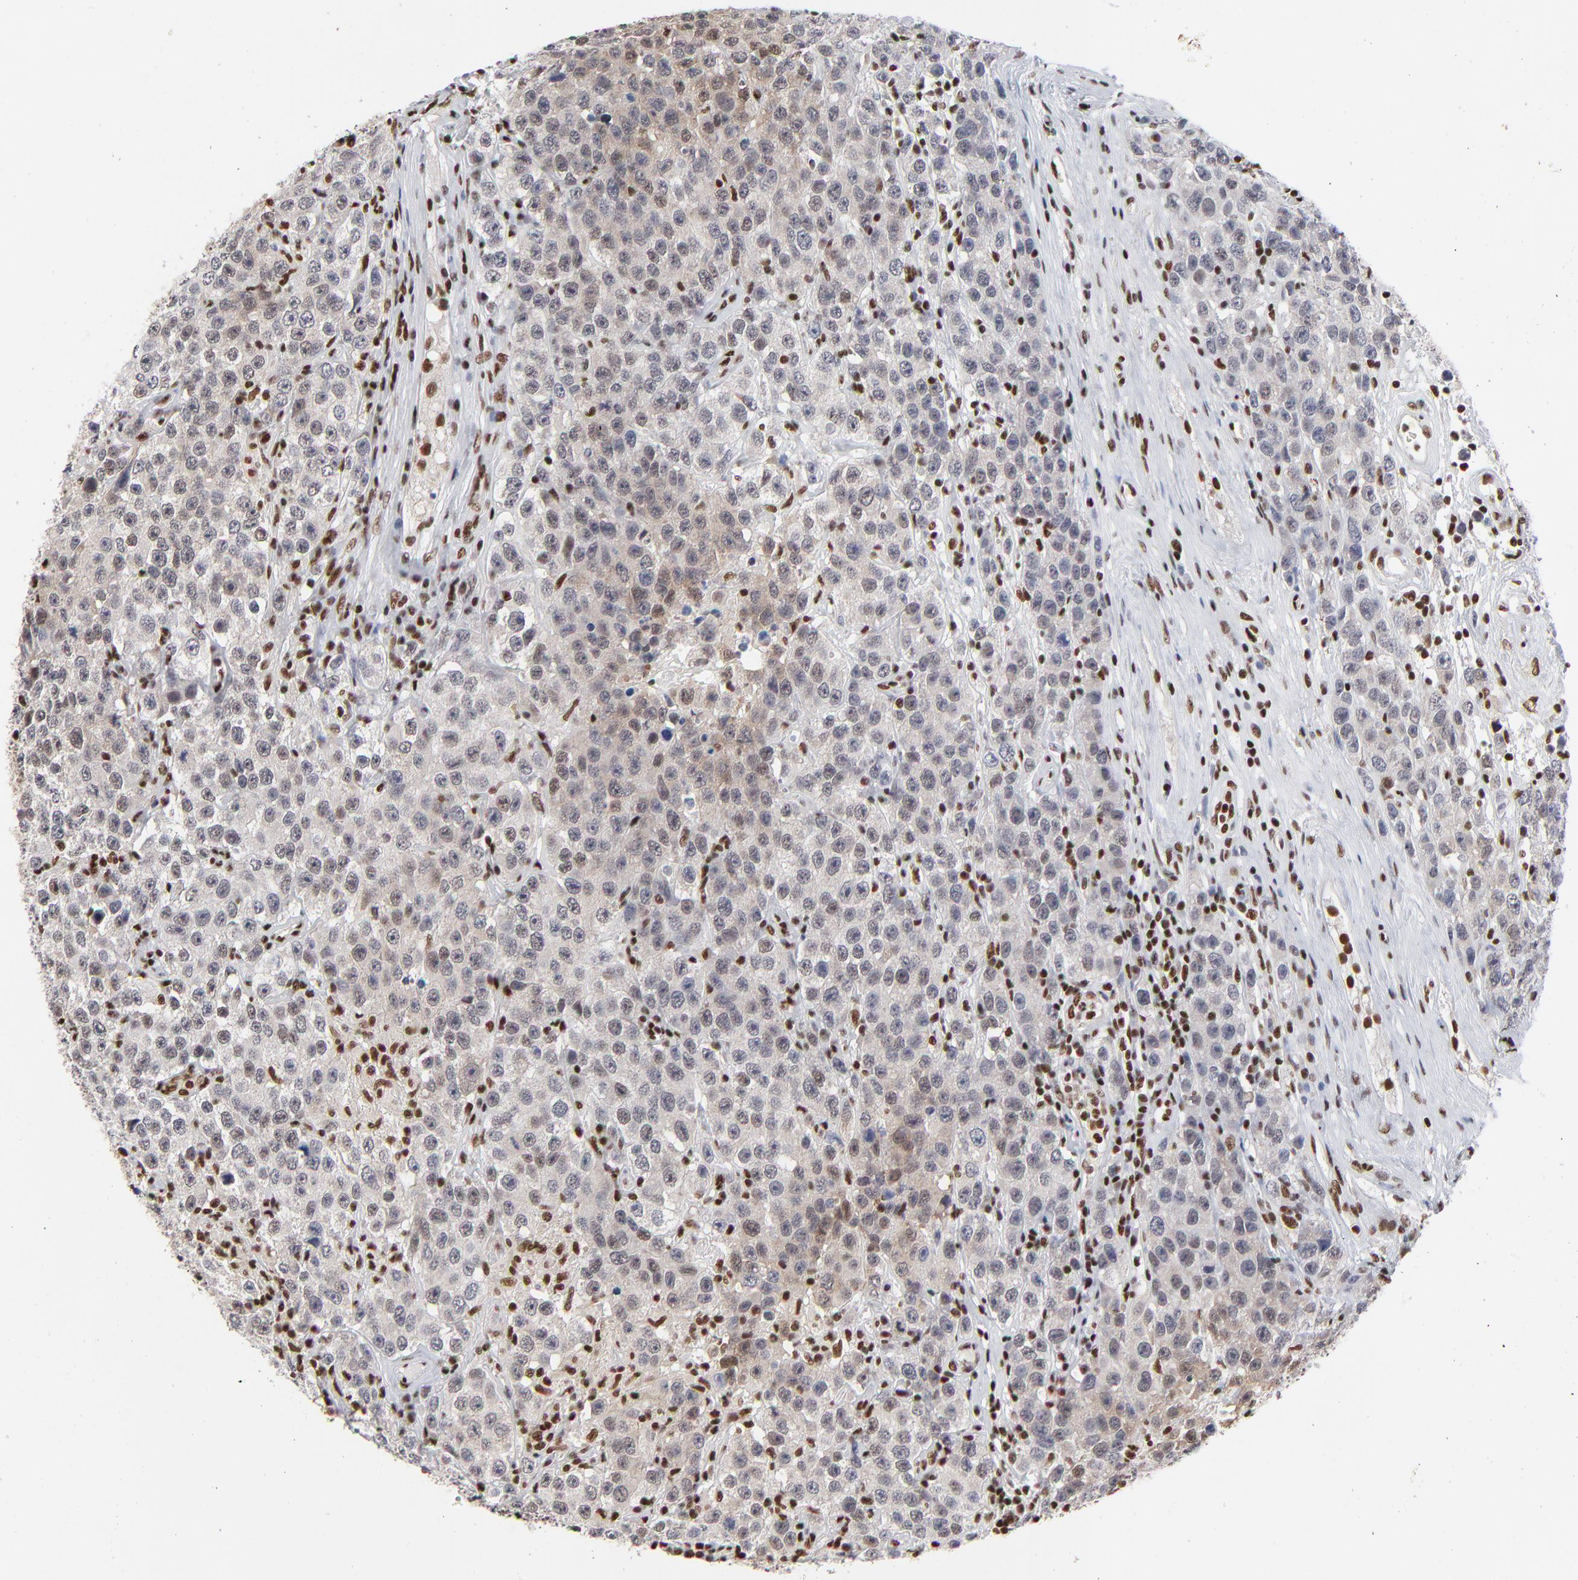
{"staining": {"intensity": "strong", "quantity": ">75%", "location": "nuclear"}, "tissue": "testis cancer", "cell_type": "Tumor cells", "image_type": "cancer", "snomed": [{"axis": "morphology", "description": "Seminoma, NOS"}, {"axis": "topography", "description": "Testis"}], "caption": "The histopathology image shows immunohistochemical staining of seminoma (testis). There is strong nuclear staining is identified in about >75% of tumor cells.", "gene": "CREB1", "patient": {"sex": "male", "age": 52}}